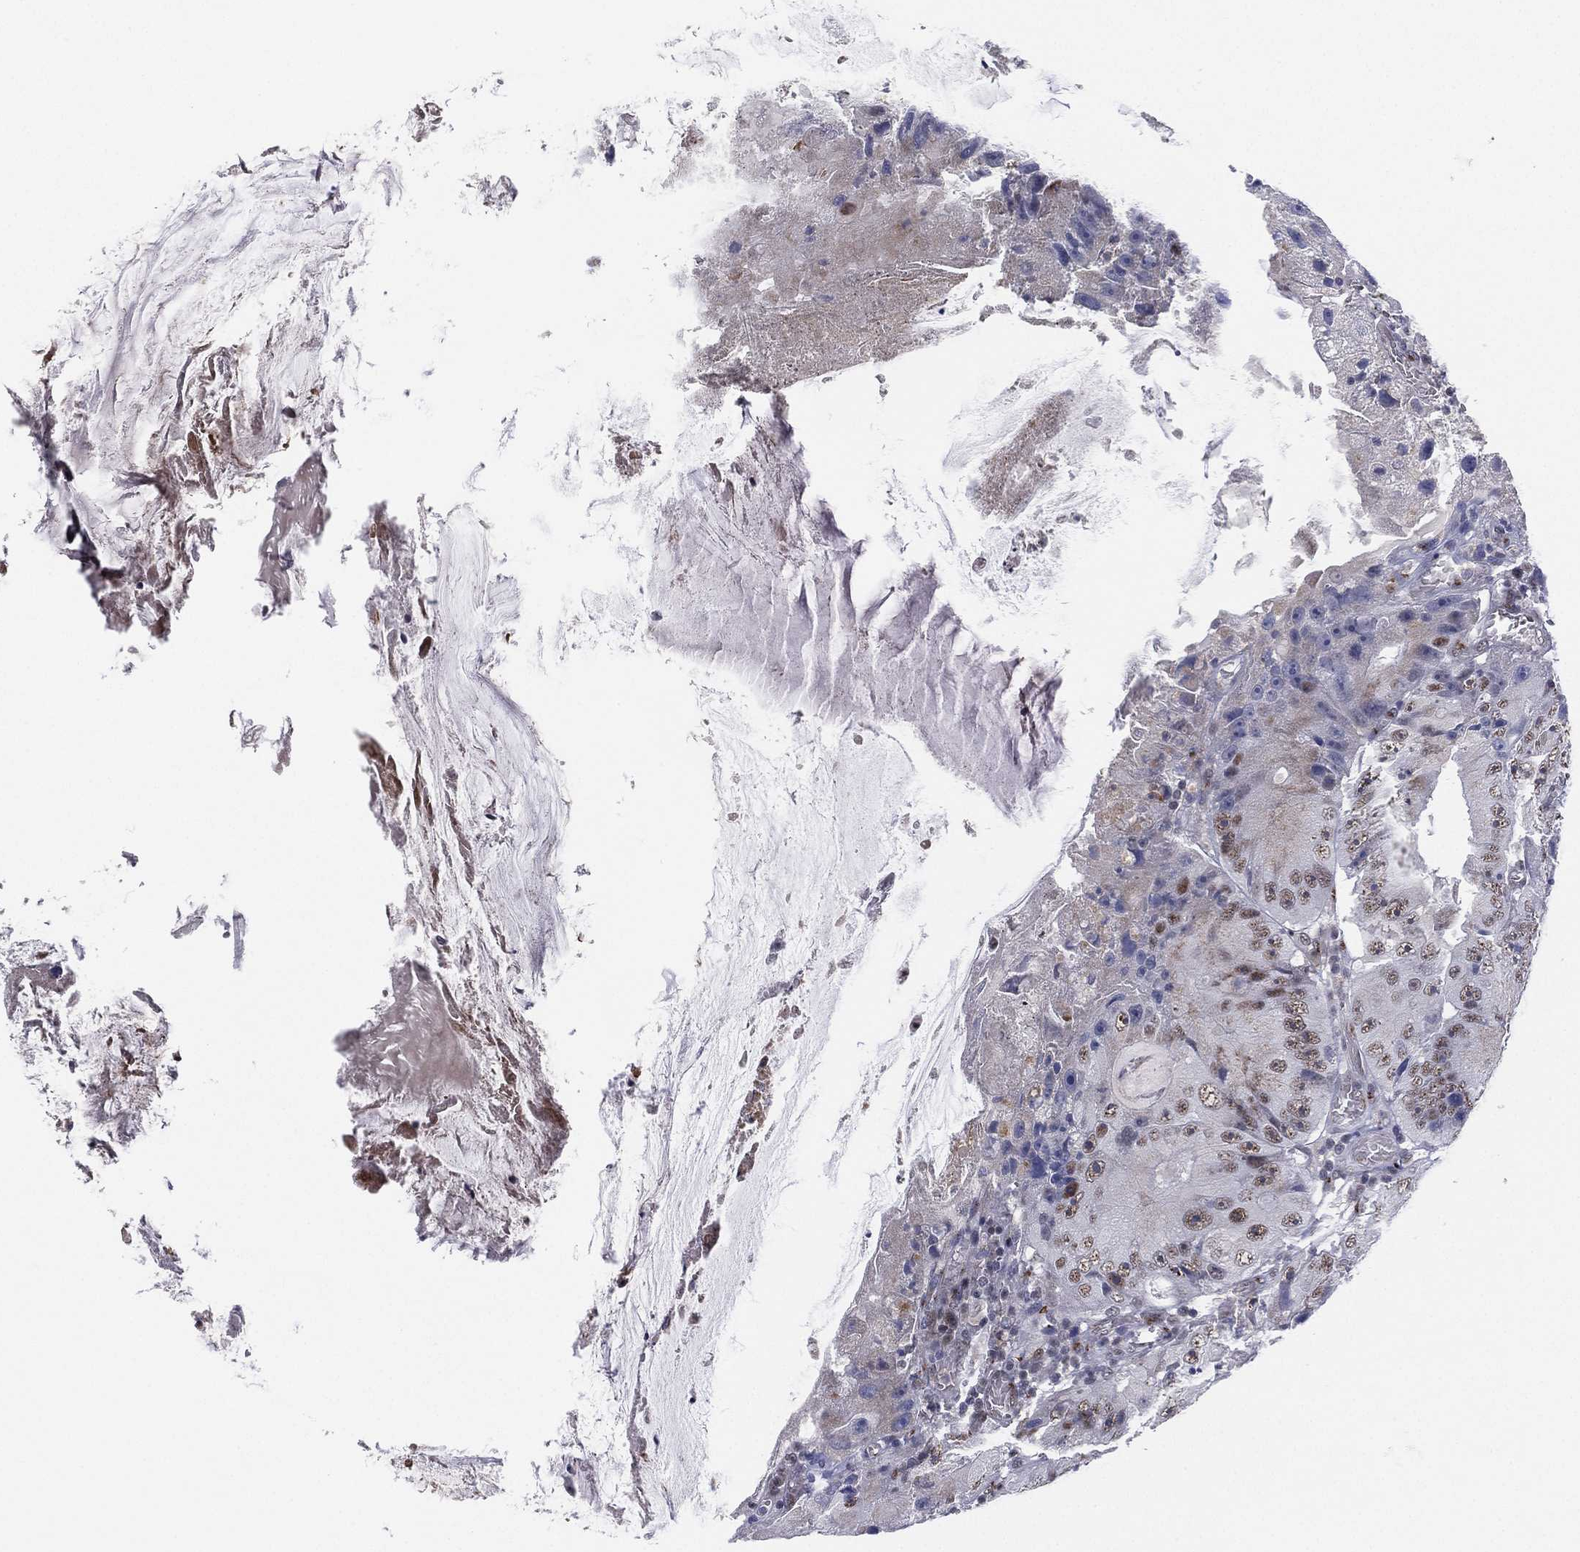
{"staining": {"intensity": "weak", "quantity": "<25%", "location": "nuclear"}, "tissue": "colorectal cancer", "cell_type": "Tumor cells", "image_type": "cancer", "snomed": [{"axis": "morphology", "description": "Adenocarcinoma, NOS"}, {"axis": "topography", "description": "Colon"}], "caption": "Colorectal cancer was stained to show a protein in brown. There is no significant positivity in tumor cells. (Brightfield microscopy of DAB immunohistochemistry at high magnification).", "gene": "CD177", "patient": {"sex": "female", "age": 86}}